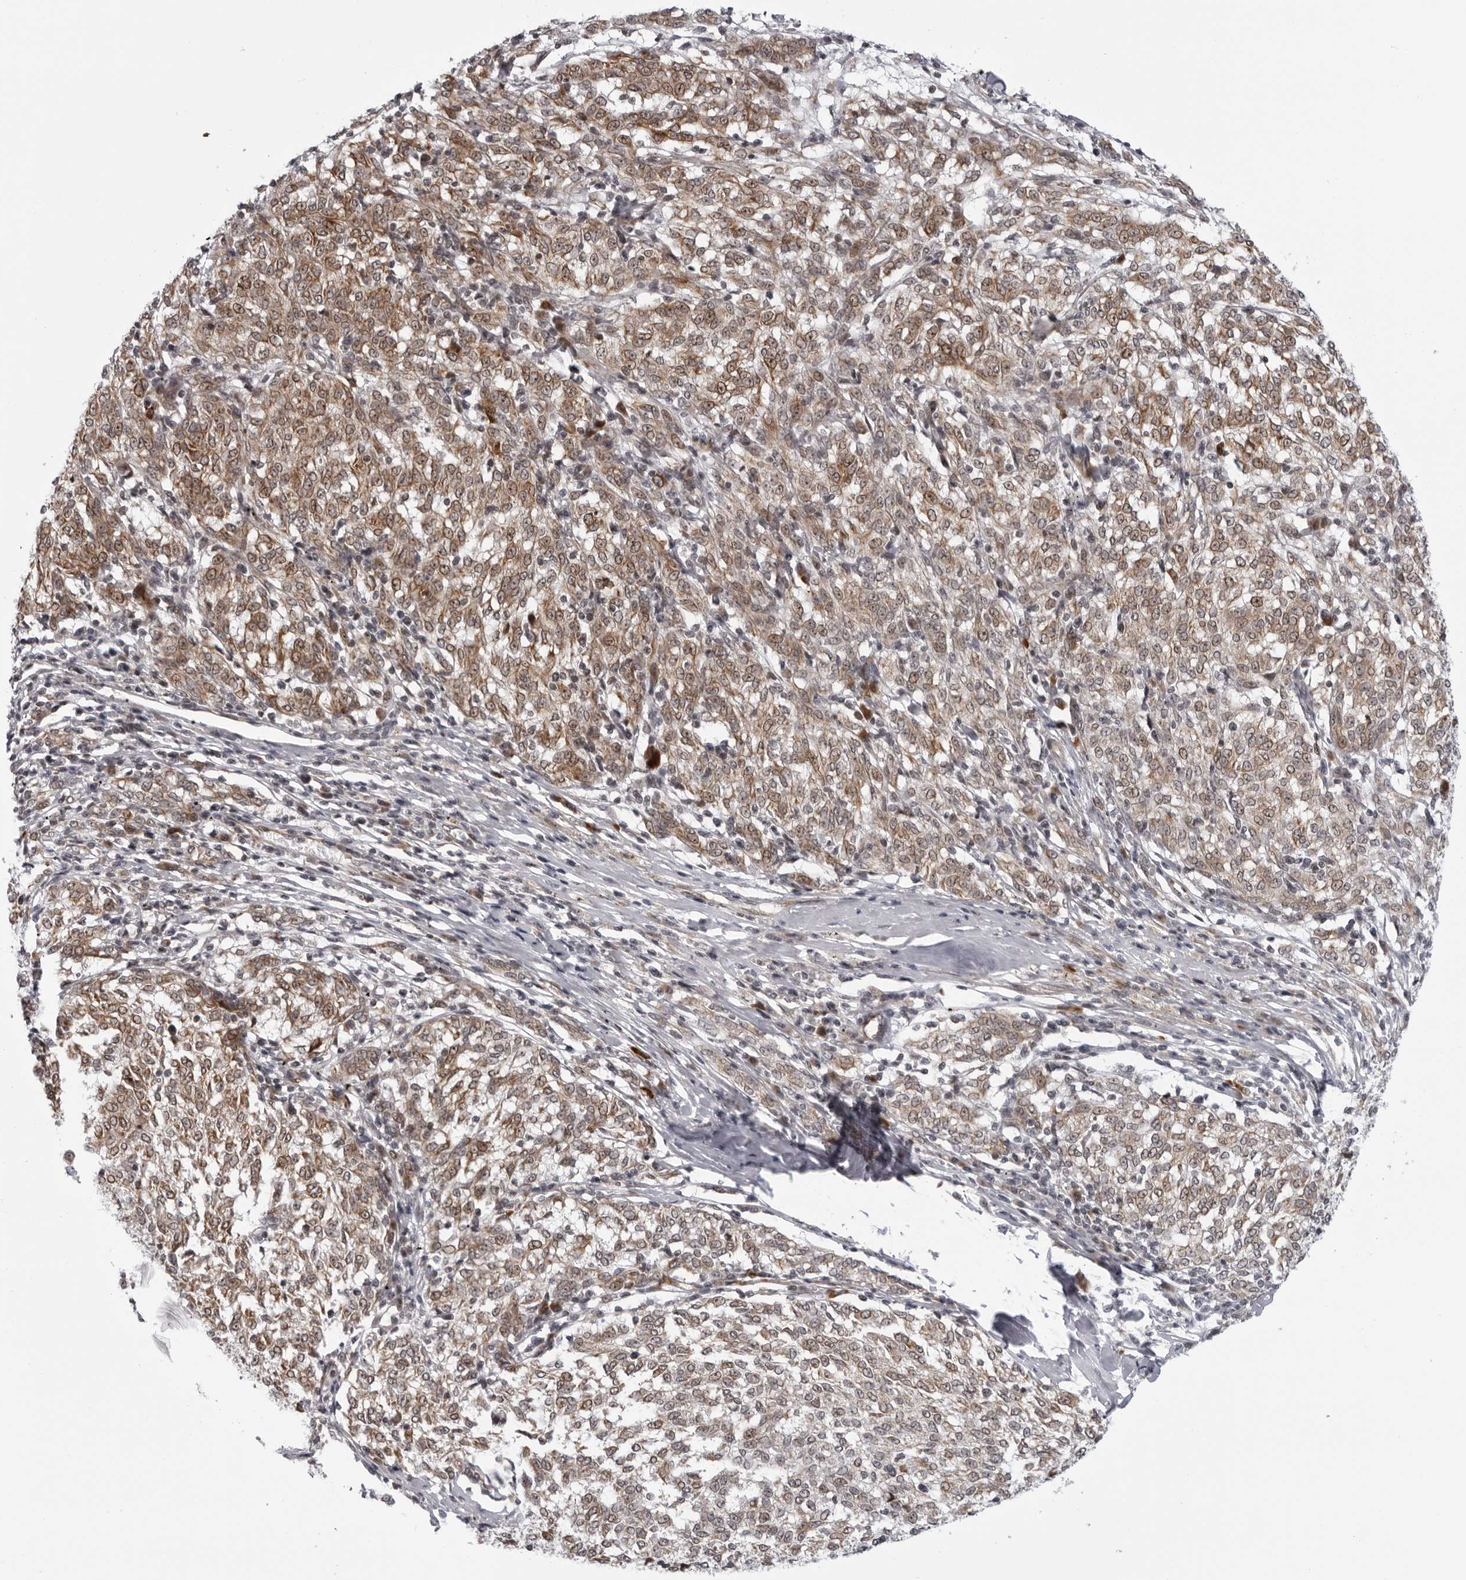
{"staining": {"intensity": "moderate", "quantity": ">75%", "location": "cytoplasmic/membranous"}, "tissue": "melanoma", "cell_type": "Tumor cells", "image_type": "cancer", "snomed": [{"axis": "morphology", "description": "Malignant melanoma, NOS"}, {"axis": "topography", "description": "Skin"}], "caption": "IHC image of melanoma stained for a protein (brown), which shows medium levels of moderate cytoplasmic/membranous positivity in about >75% of tumor cells.", "gene": "GCSAML", "patient": {"sex": "female", "age": 72}}